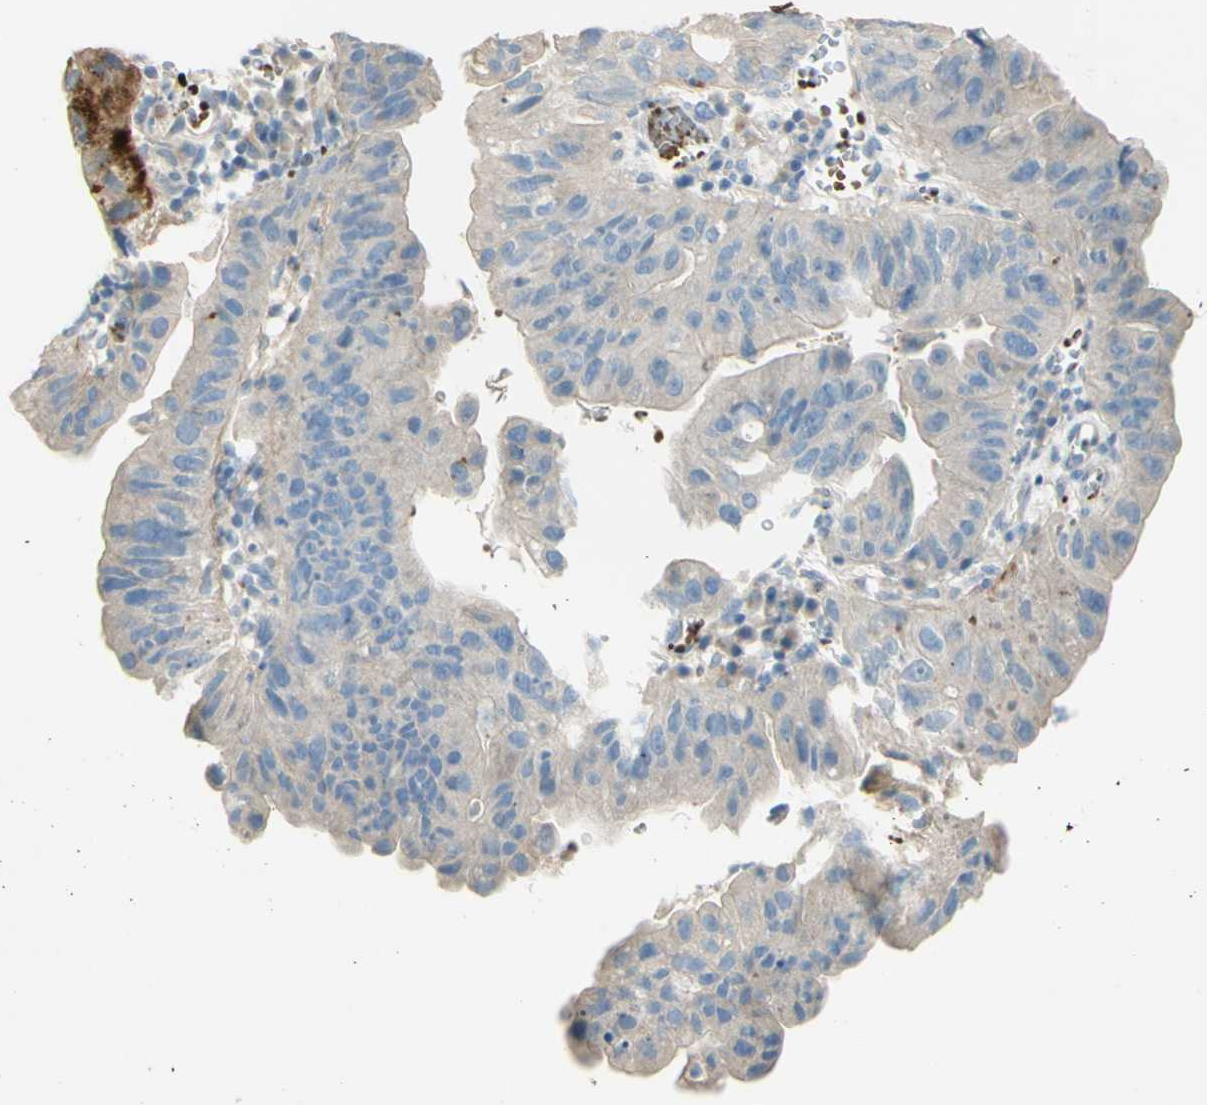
{"staining": {"intensity": "weak", "quantity": "<25%", "location": "cytoplasmic/membranous"}, "tissue": "stomach cancer", "cell_type": "Tumor cells", "image_type": "cancer", "snomed": [{"axis": "morphology", "description": "Adenocarcinoma, NOS"}, {"axis": "topography", "description": "Stomach"}], "caption": "Stomach cancer (adenocarcinoma) stained for a protein using IHC shows no staining tumor cells.", "gene": "GAN", "patient": {"sex": "male", "age": 59}}